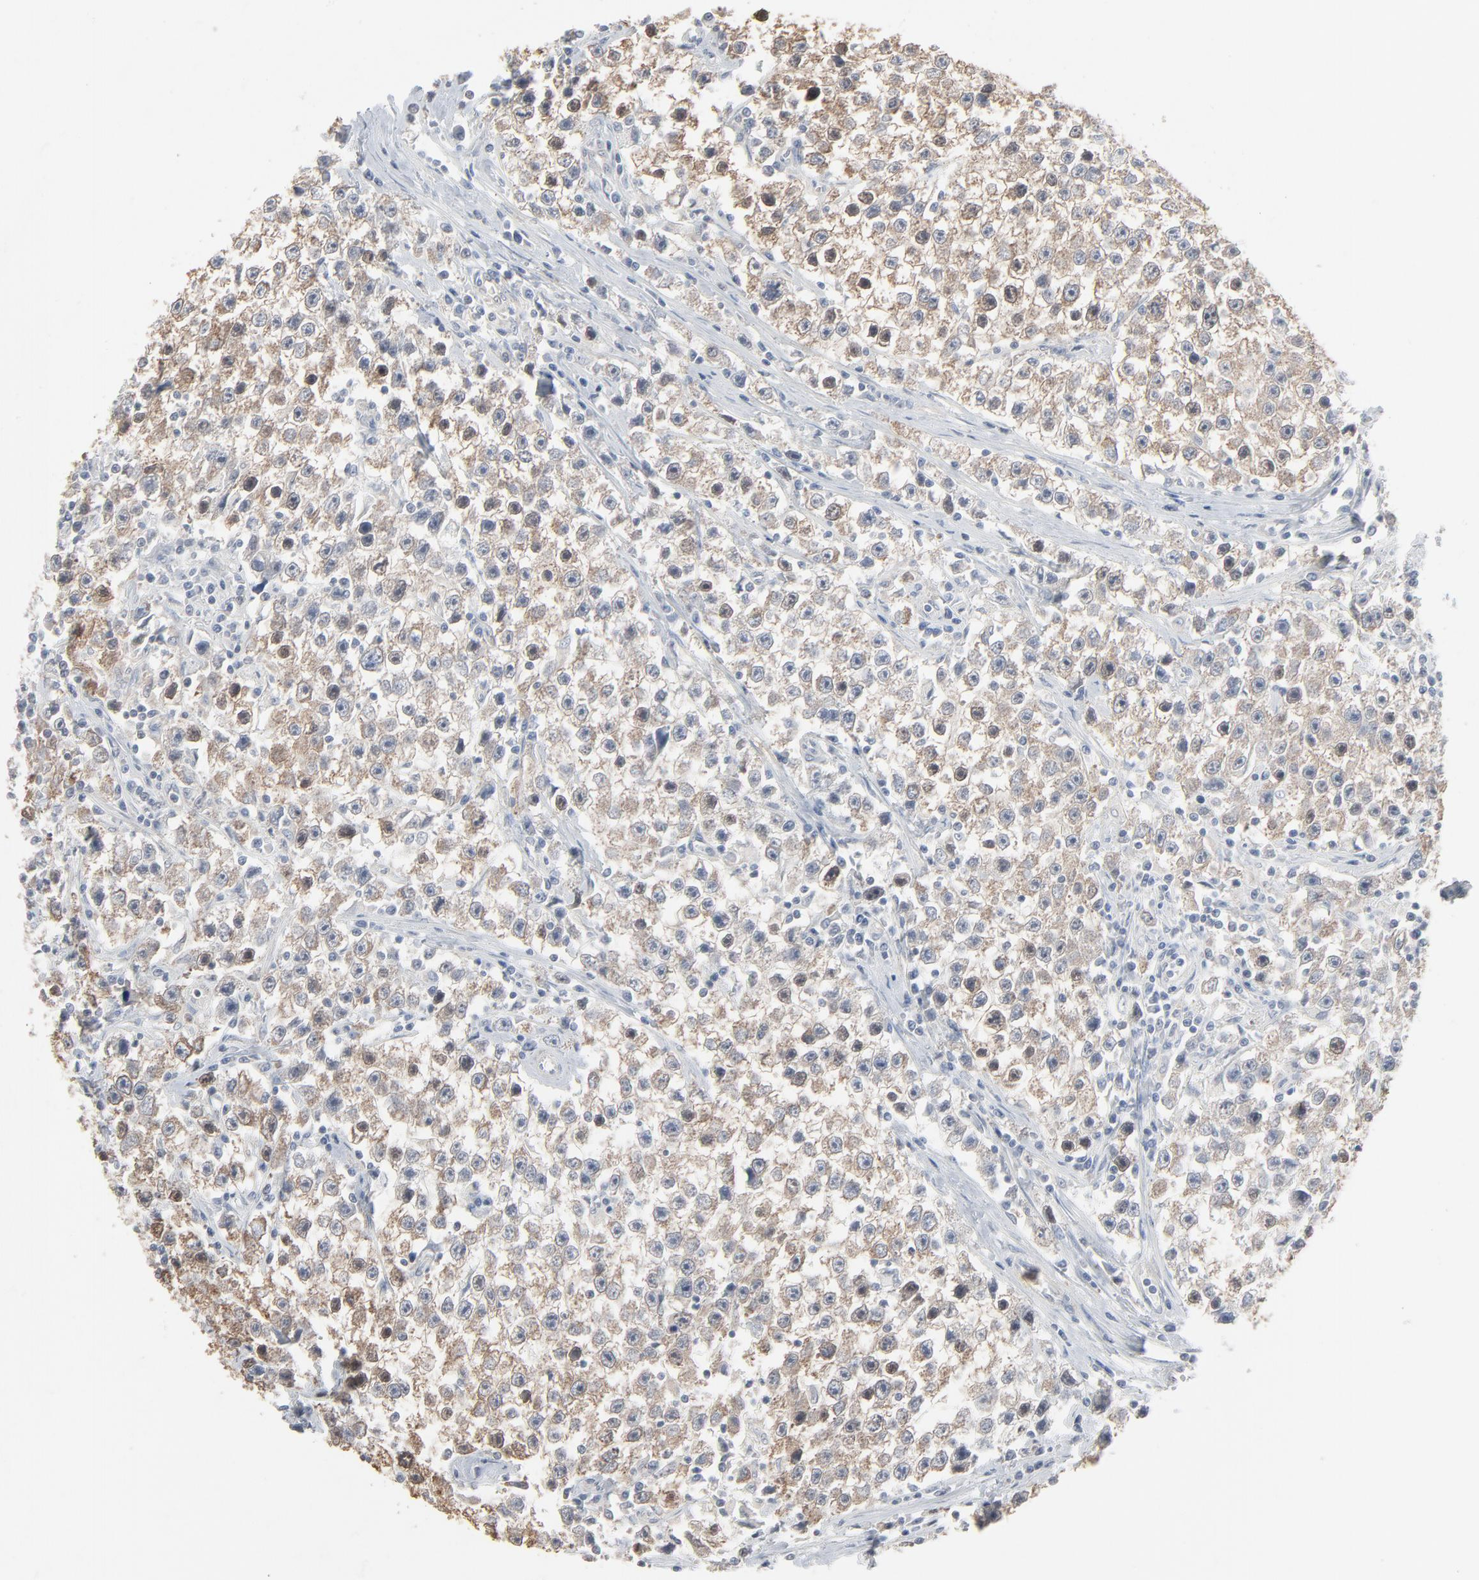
{"staining": {"intensity": "weak", "quantity": ">75%", "location": "cytoplasmic/membranous,nuclear"}, "tissue": "testis cancer", "cell_type": "Tumor cells", "image_type": "cancer", "snomed": [{"axis": "morphology", "description": "Seminoma, NOS"}, {"axis": "topography", "description": "Testis"}], "caption": "IHC histopathology image of testis seminoma stained for a protein (brown), which demonstrates low levels of weak cytoplasmic/membranous and nuclear expression in about >75% of tumor cells.", "gene": "CCT5", "patient": {"sex": "male", "age": 35}}